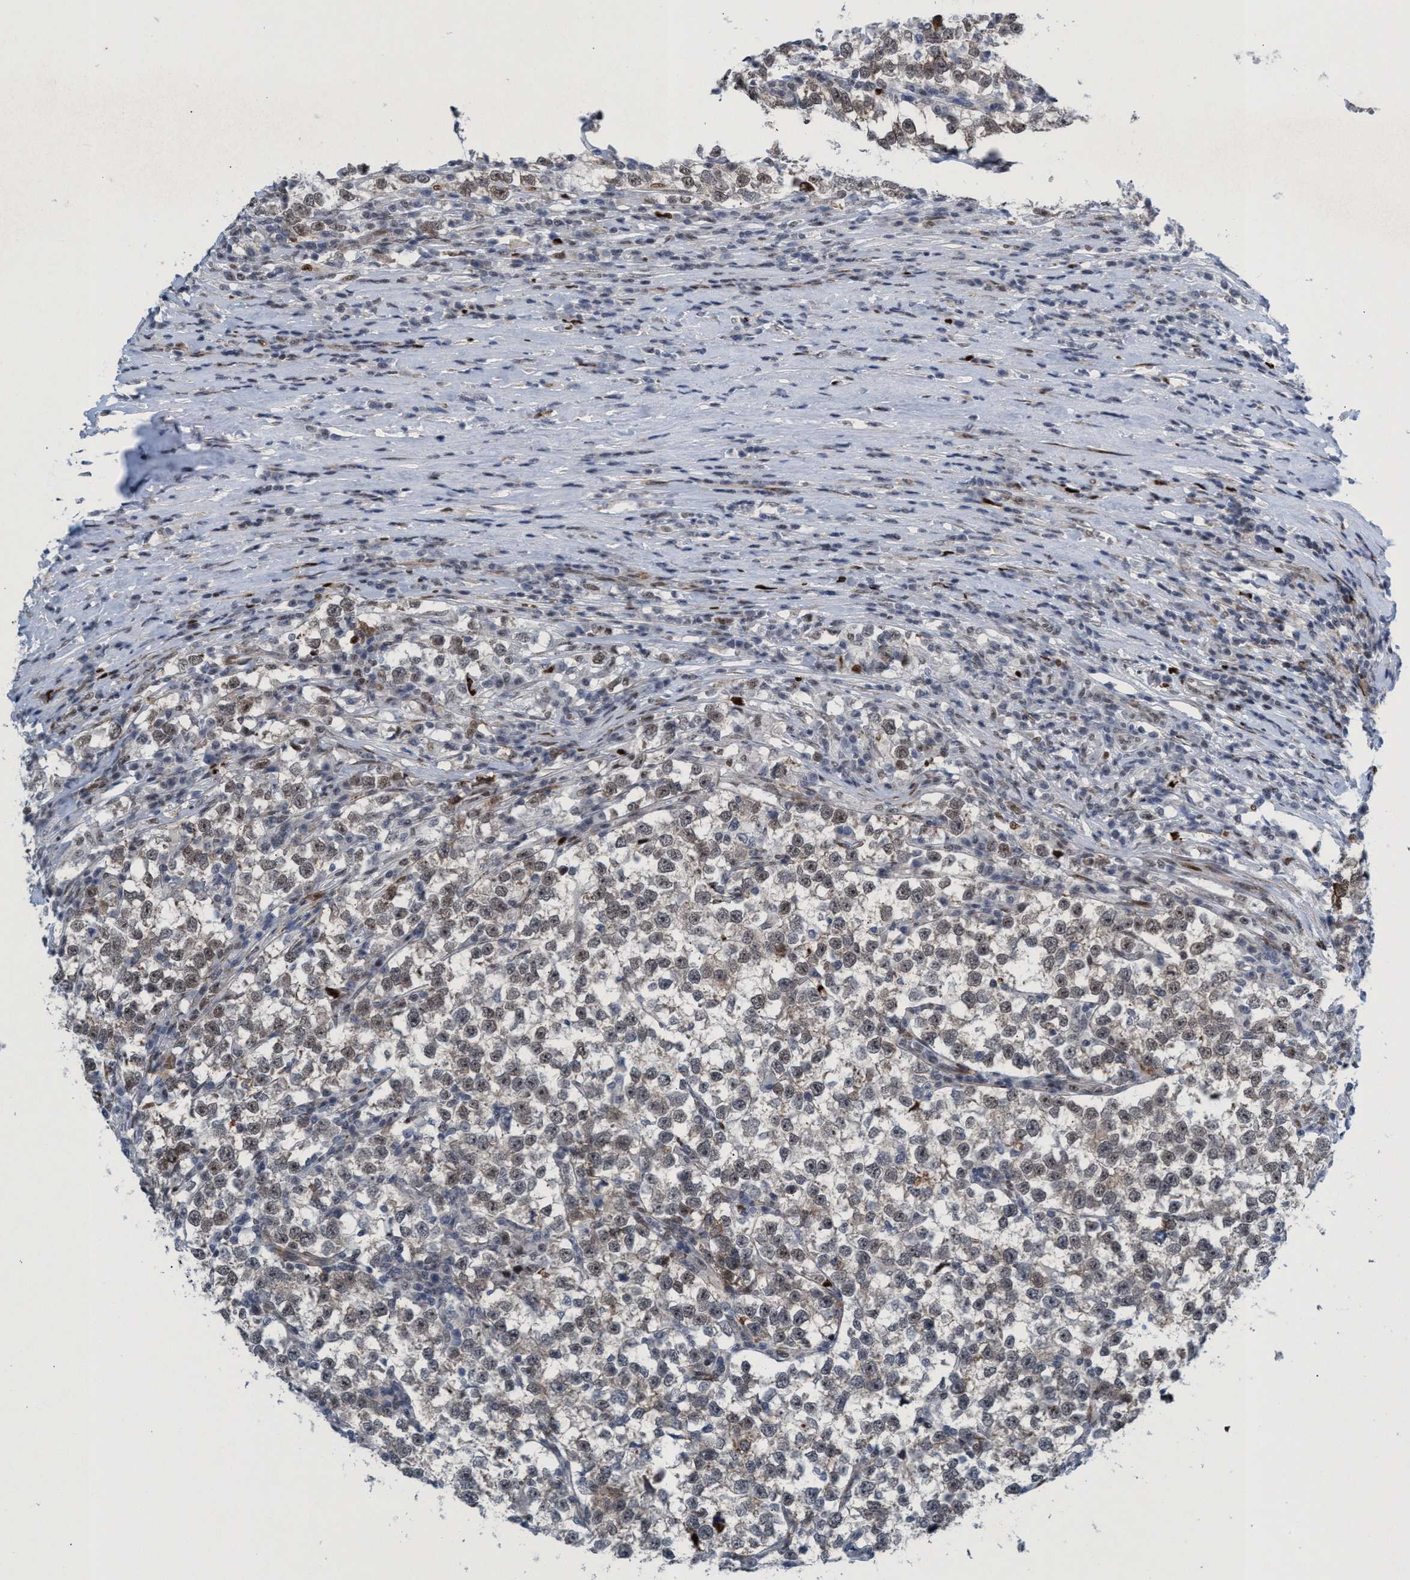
{"staining": {"intensity": "weak", "quantity": ">75%", "location": "nuclear"}, "tissue": "testis cancer", "cell_type": "Tumor cells", "image_type": "cancer", "snomed": [{"axis": "morphology", "description": "Normal tissue, NOS"}, {"axis": "morphology", "description": "Seminoma, NOS"}, {"axis": "topography", "description": "Testis"}], "caption": "This photomicrograph exhibits seminoma (testis) stained with immunohistochemistry (IHC) to label a protein in brown. The nuclear of tumor cells show weak positivity for the protein. Nuclei are counter-stained blue.", "gene": "CWC27", "patient": {"sex": "male", "age": 43}}